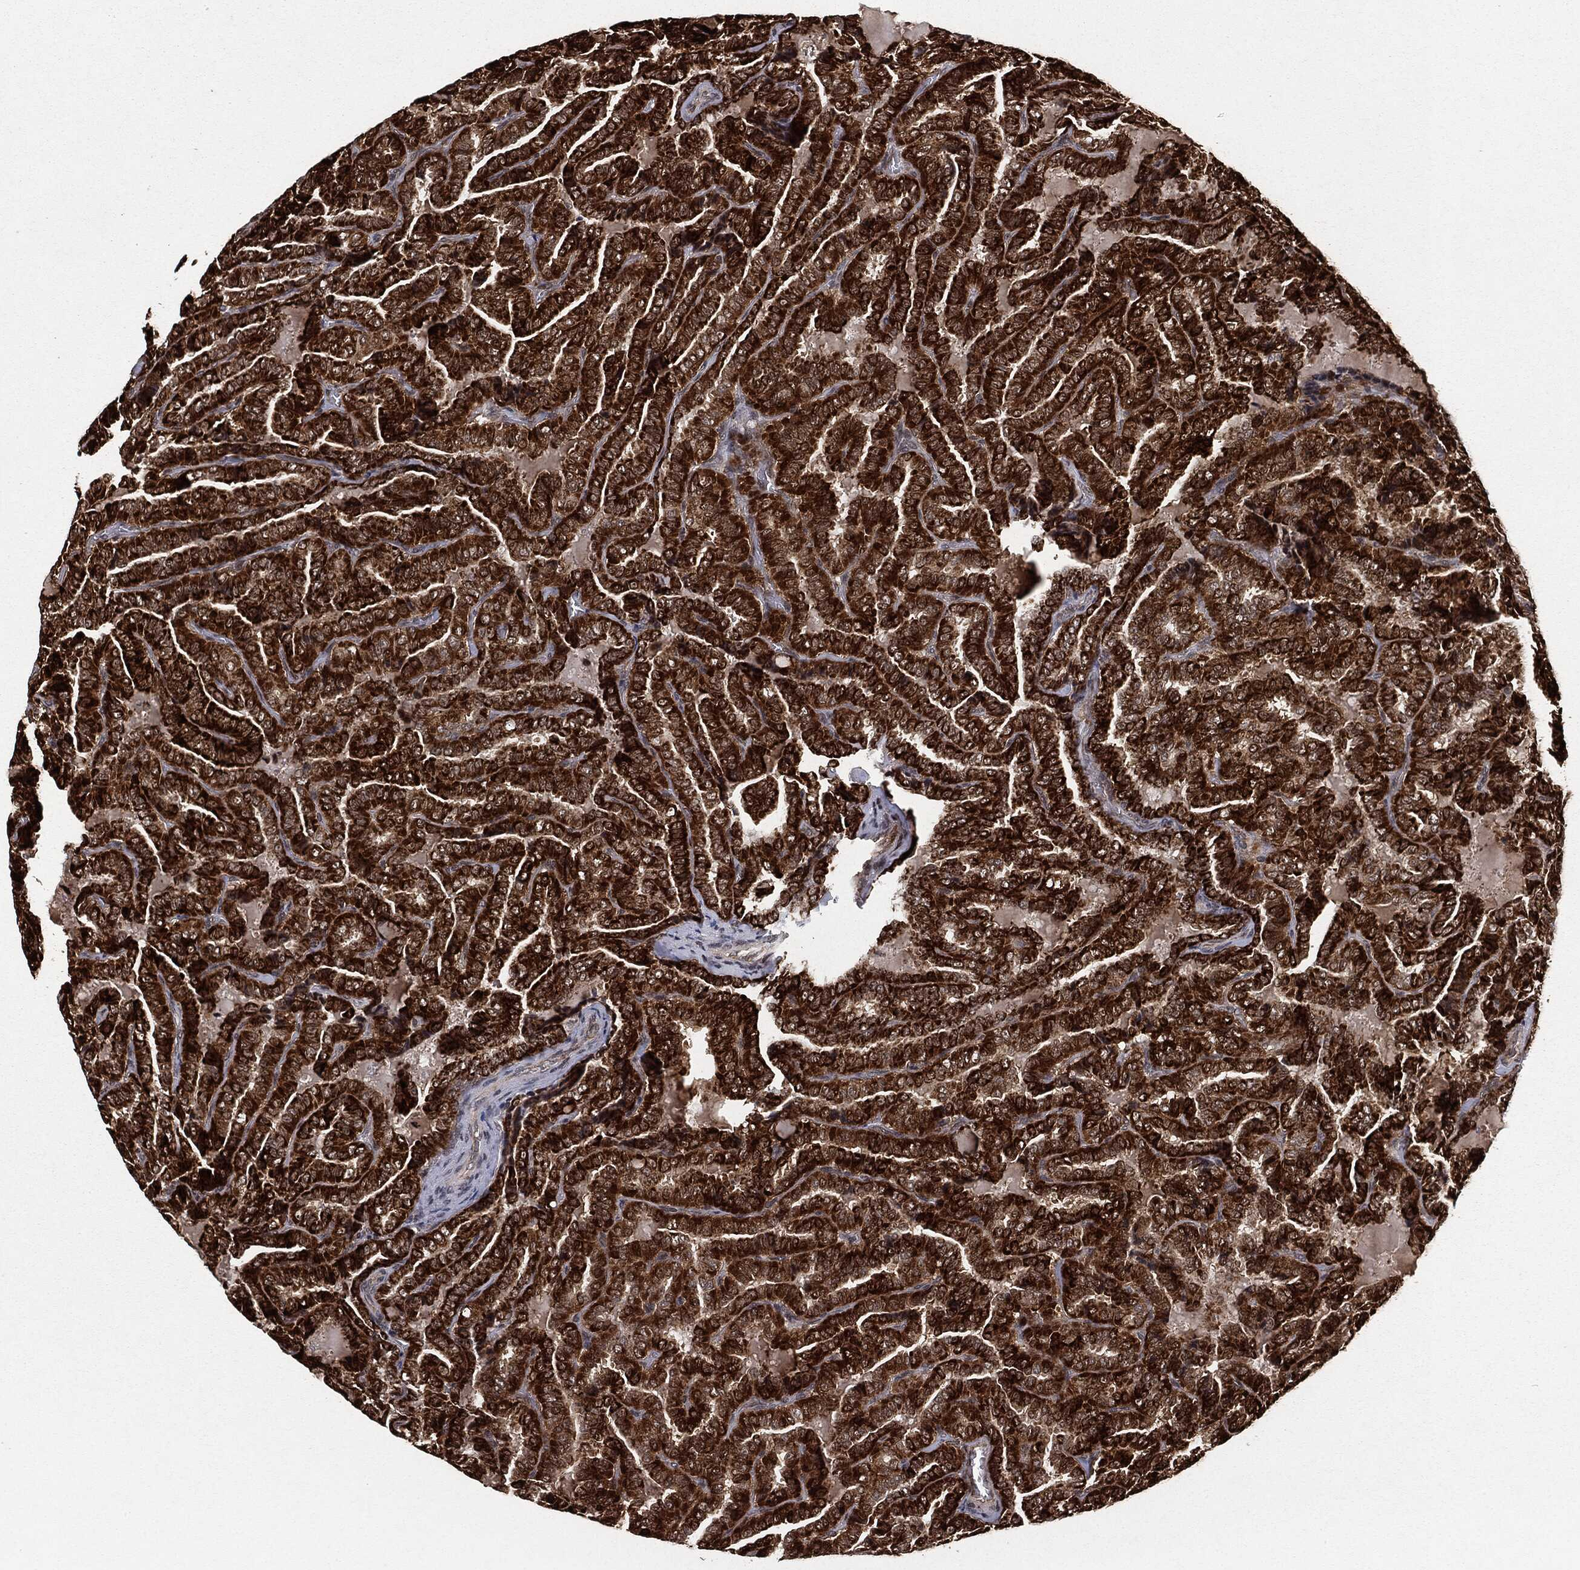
{"staining": {"intensity": "strong", "quantity": ">75%", "location": "cytoplasmic/membranous"}, "tissue": "thyroid cancer", "cell_type": "Tumor cells", "image_type": "cancer", "snomed": [{"axis": "morphology", "description": "Papillary adenocarcinoma, NOS"}, {"axis": "topography", "description": "Thyroid gland"}], "caption": "Protein staining displays strong cytoplasmic/membranous staining in about >75% of tumor cells in thyroid cancer (papillary adenocarcinoma).", "gene": "CHCHD2", "patient": {"sex": "female", "age": 39}}